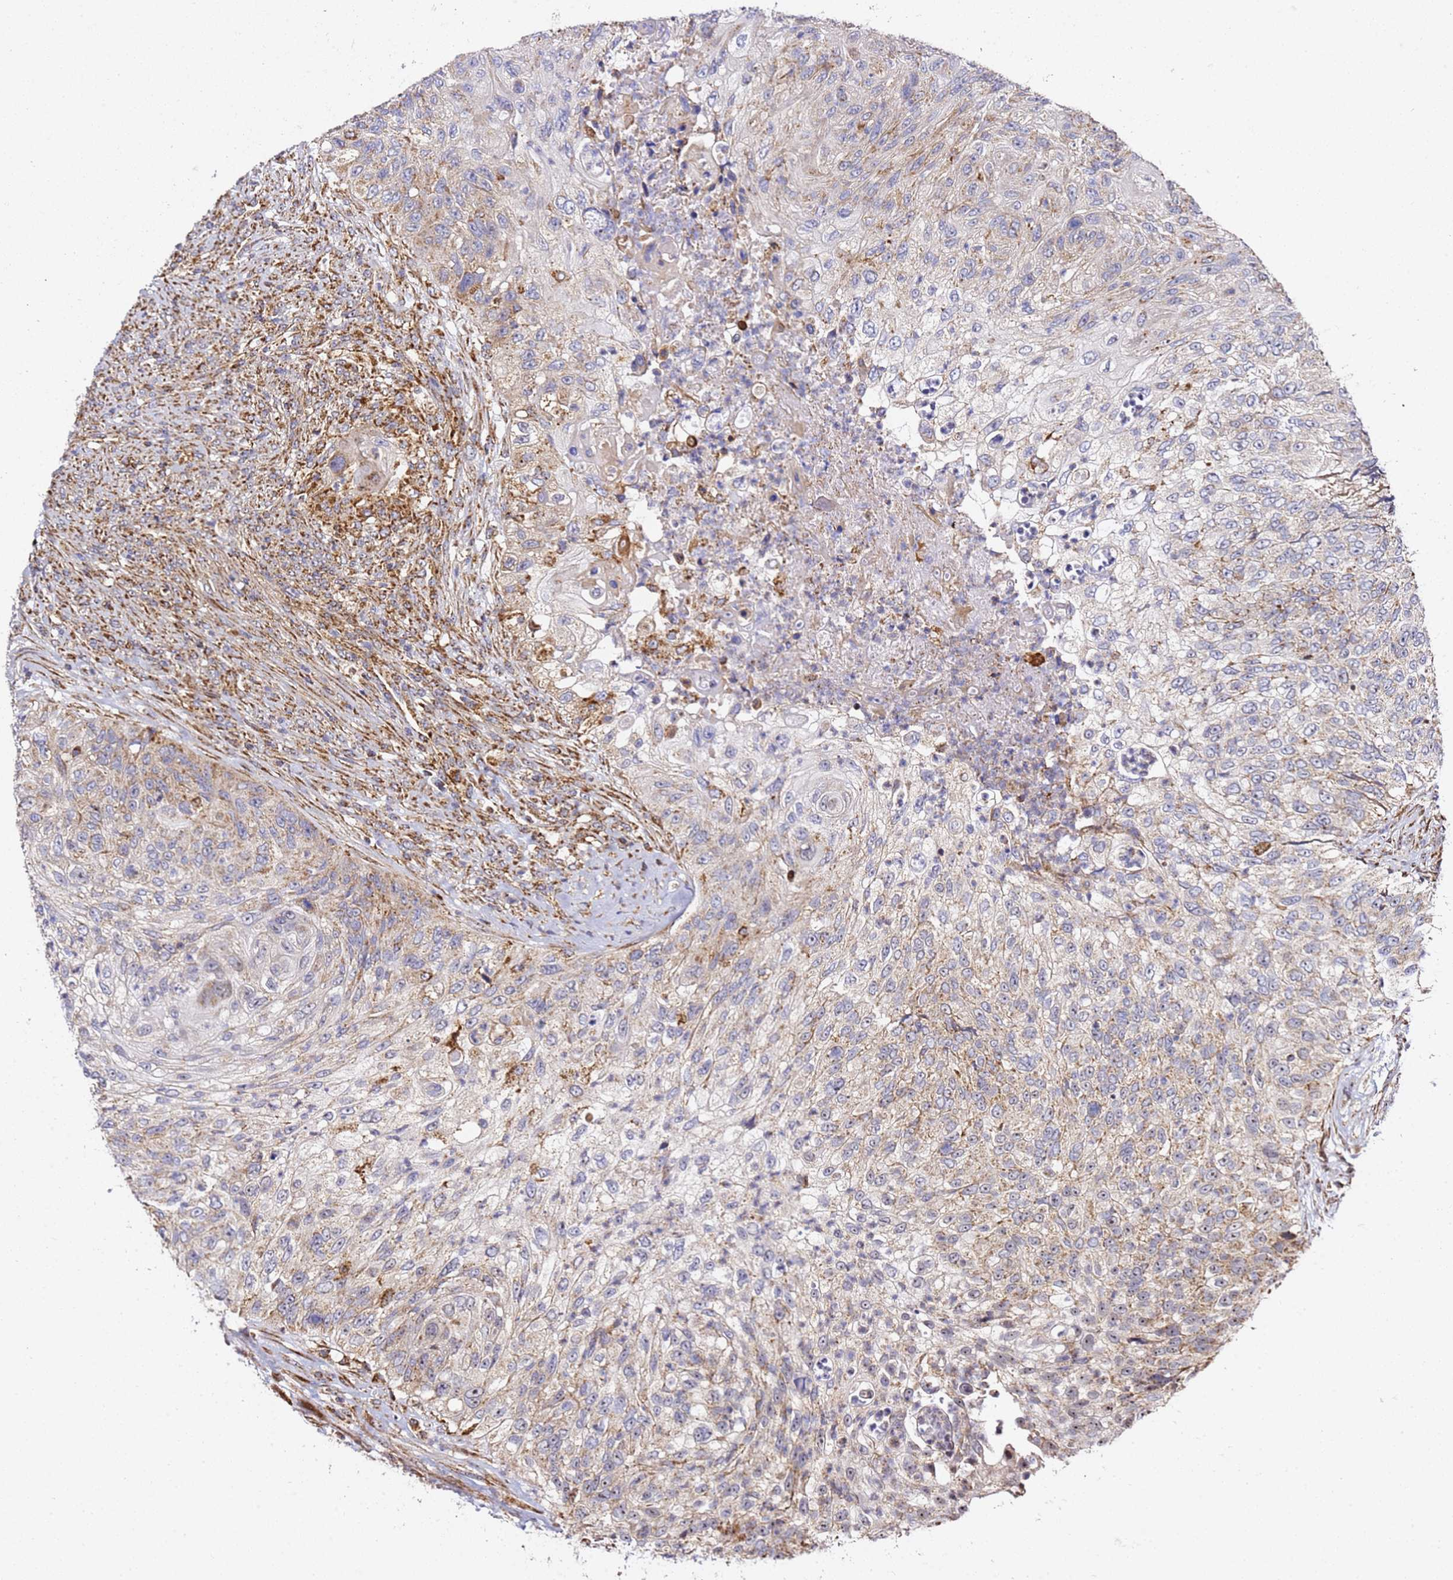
{"staining": {"intensity": "weak", "quantity": "<25%", "location": "cytoplasmic/membranous"}, "tissue": "urothelial cancer", "cell_type": "Tumor cells", "image_type": "cancer", "snomed": [{"axis": "morphology", "description": "Urothelial carcinoma, High grade"}, {"axis": "topography", "description": "Urinary bladder"}], "caption": "Immunohistochemistry (IHC) micrograph of human high-grade urothelial carcinoma stained for a protein (brown), which demonstrates no positivity in tumor cells.", "gene": "NDUFA3", "patient": {"sex": "female", "age": 60}}